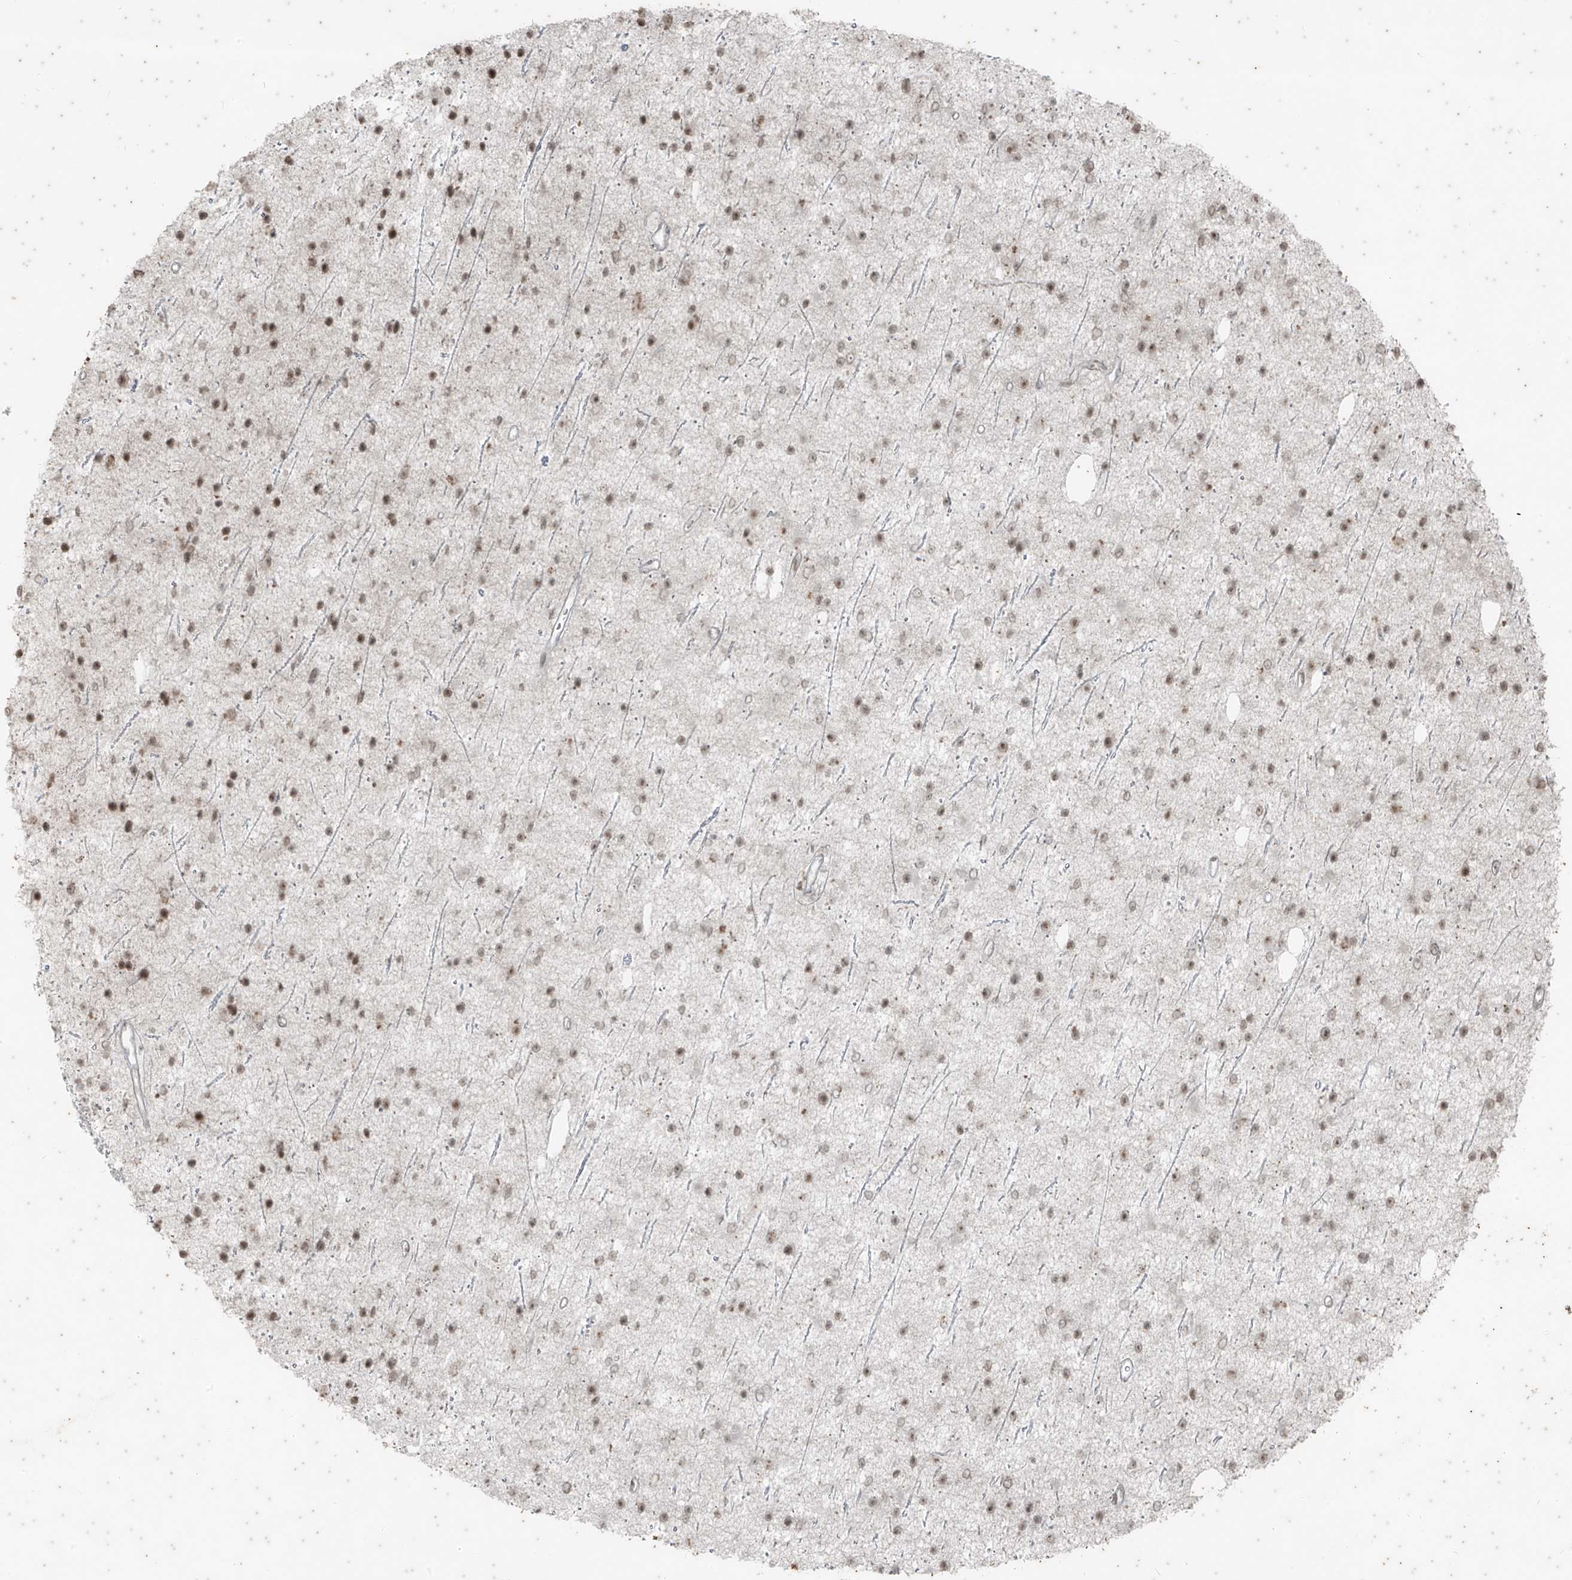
{"staining": {"intensity": "weak", "quantity": ">75%", "location": "nuclear"}, "tissue": "glioma", "cell_type": "Tumor cells", "image_type": "cancer", "snomed": [{"axis": "morphology", "description": "Glioma, malignant, Low grade"}, {"axis": "topography", "description": "Cerebral cortex"}], "caption": "The image displays a brown stain indicating the presence of a protein in the nuclear of tumor cells in malignant low-grade glioma.", "gene": "ZNF354B", "patient": {"sex": "female", "age": 39}}